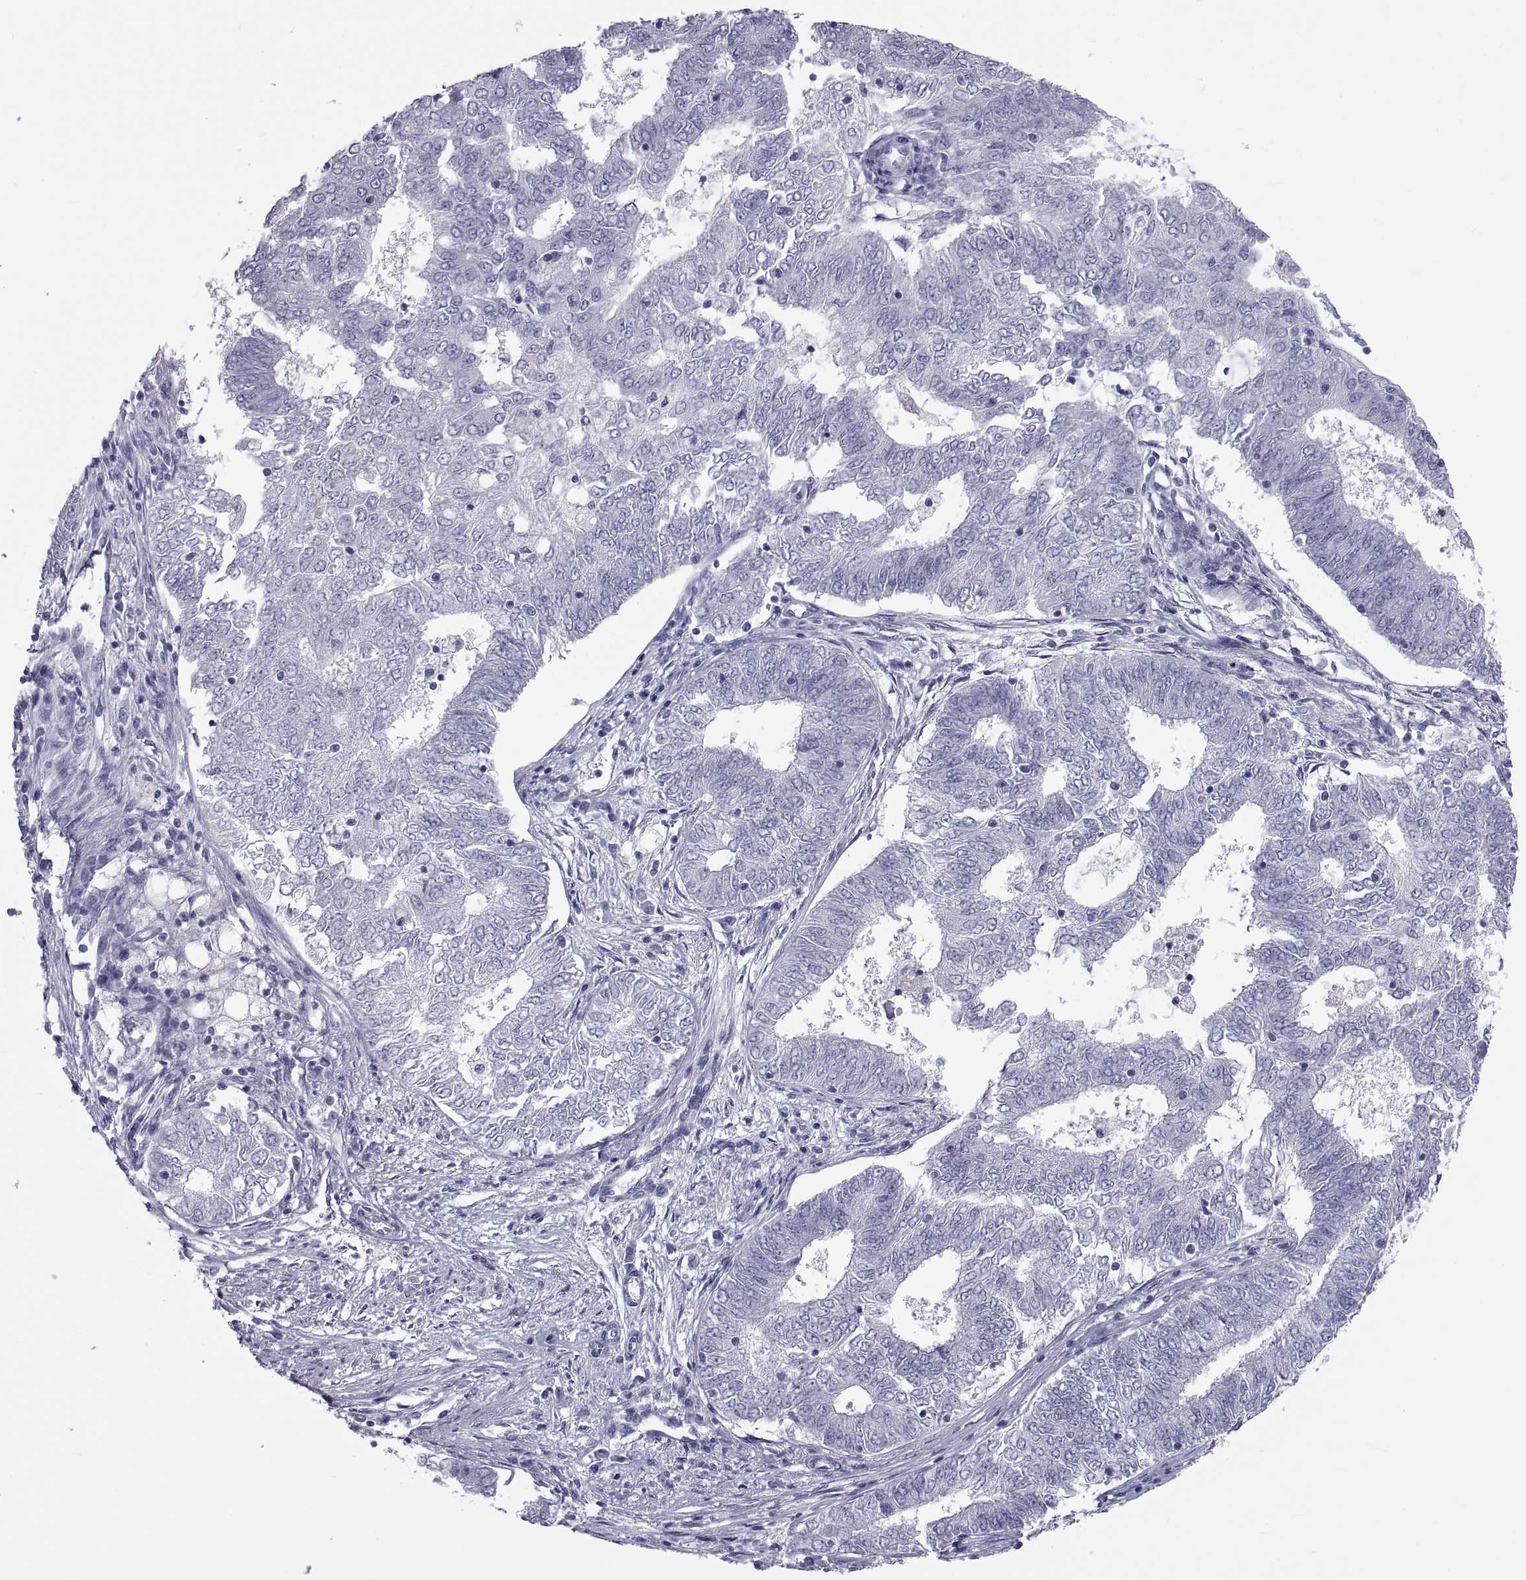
{"staining": {"intensity": "negative", "quantity": "none", "location": "none"}, "tissue": "endometrial cancer", "cell_type": "Tumor cells", "image_type": "cancer", "snomed": [{"axis": "morphology", "description": "Adenocarcinoma, NOS"}, {"axis": "topography", "description": "Endometrium"}], "caption": "Immunohistochemistry photomicrograph of human adenocarcinoma (endometrial) stained for a protein (brown), which exhibits no staining in tumor cells. (Stains: DAB IHC with hematoxylin counter stain, Microscopy: brightfield microscopy at high magnification).", "gene": "NPTX2", "patient": {"sex": "female", "age": 62}}